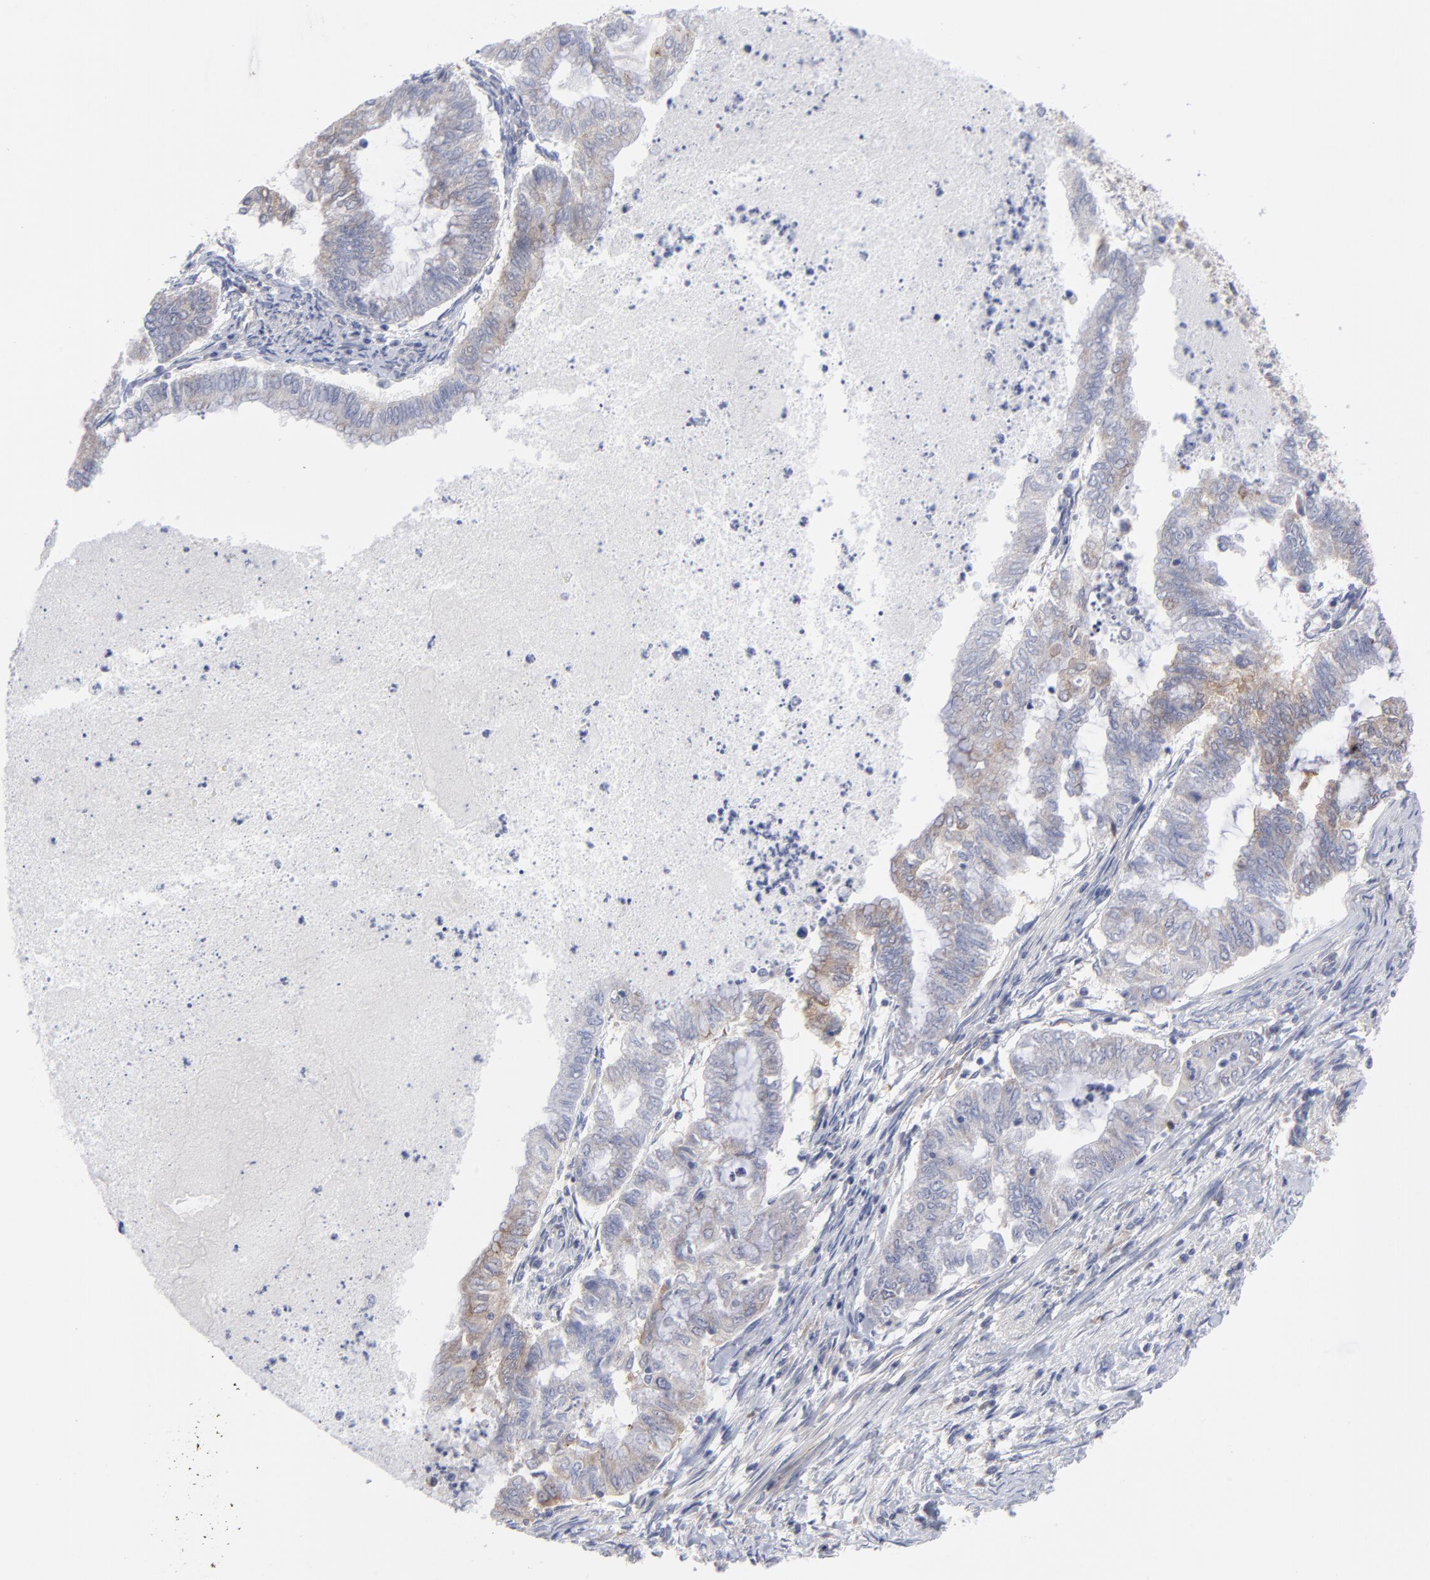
{"staining": {"intensity": "weak", "quantity": "<25%", "location": "cytoplasmic/membranous"}, "tissue": "endometrial cancer", "cell_type": "Tumor cells", "image_type": "cancer", "snomed": [{"axis": "morphology", "description": "Adenocarcinoma, NOS"}, {"axis": "topography", "description": "Endometrium"}], "caption": "IHC histopathology image of human endometrial cancer (adenocarcinoma) stained for a protein (brown), which reveals no expression in tumor cells. (Brightfield microscopy of DAB IHC at high magnification).", "gene": "NFKBIA", "patient": {"sex": "female", "age": 79}}